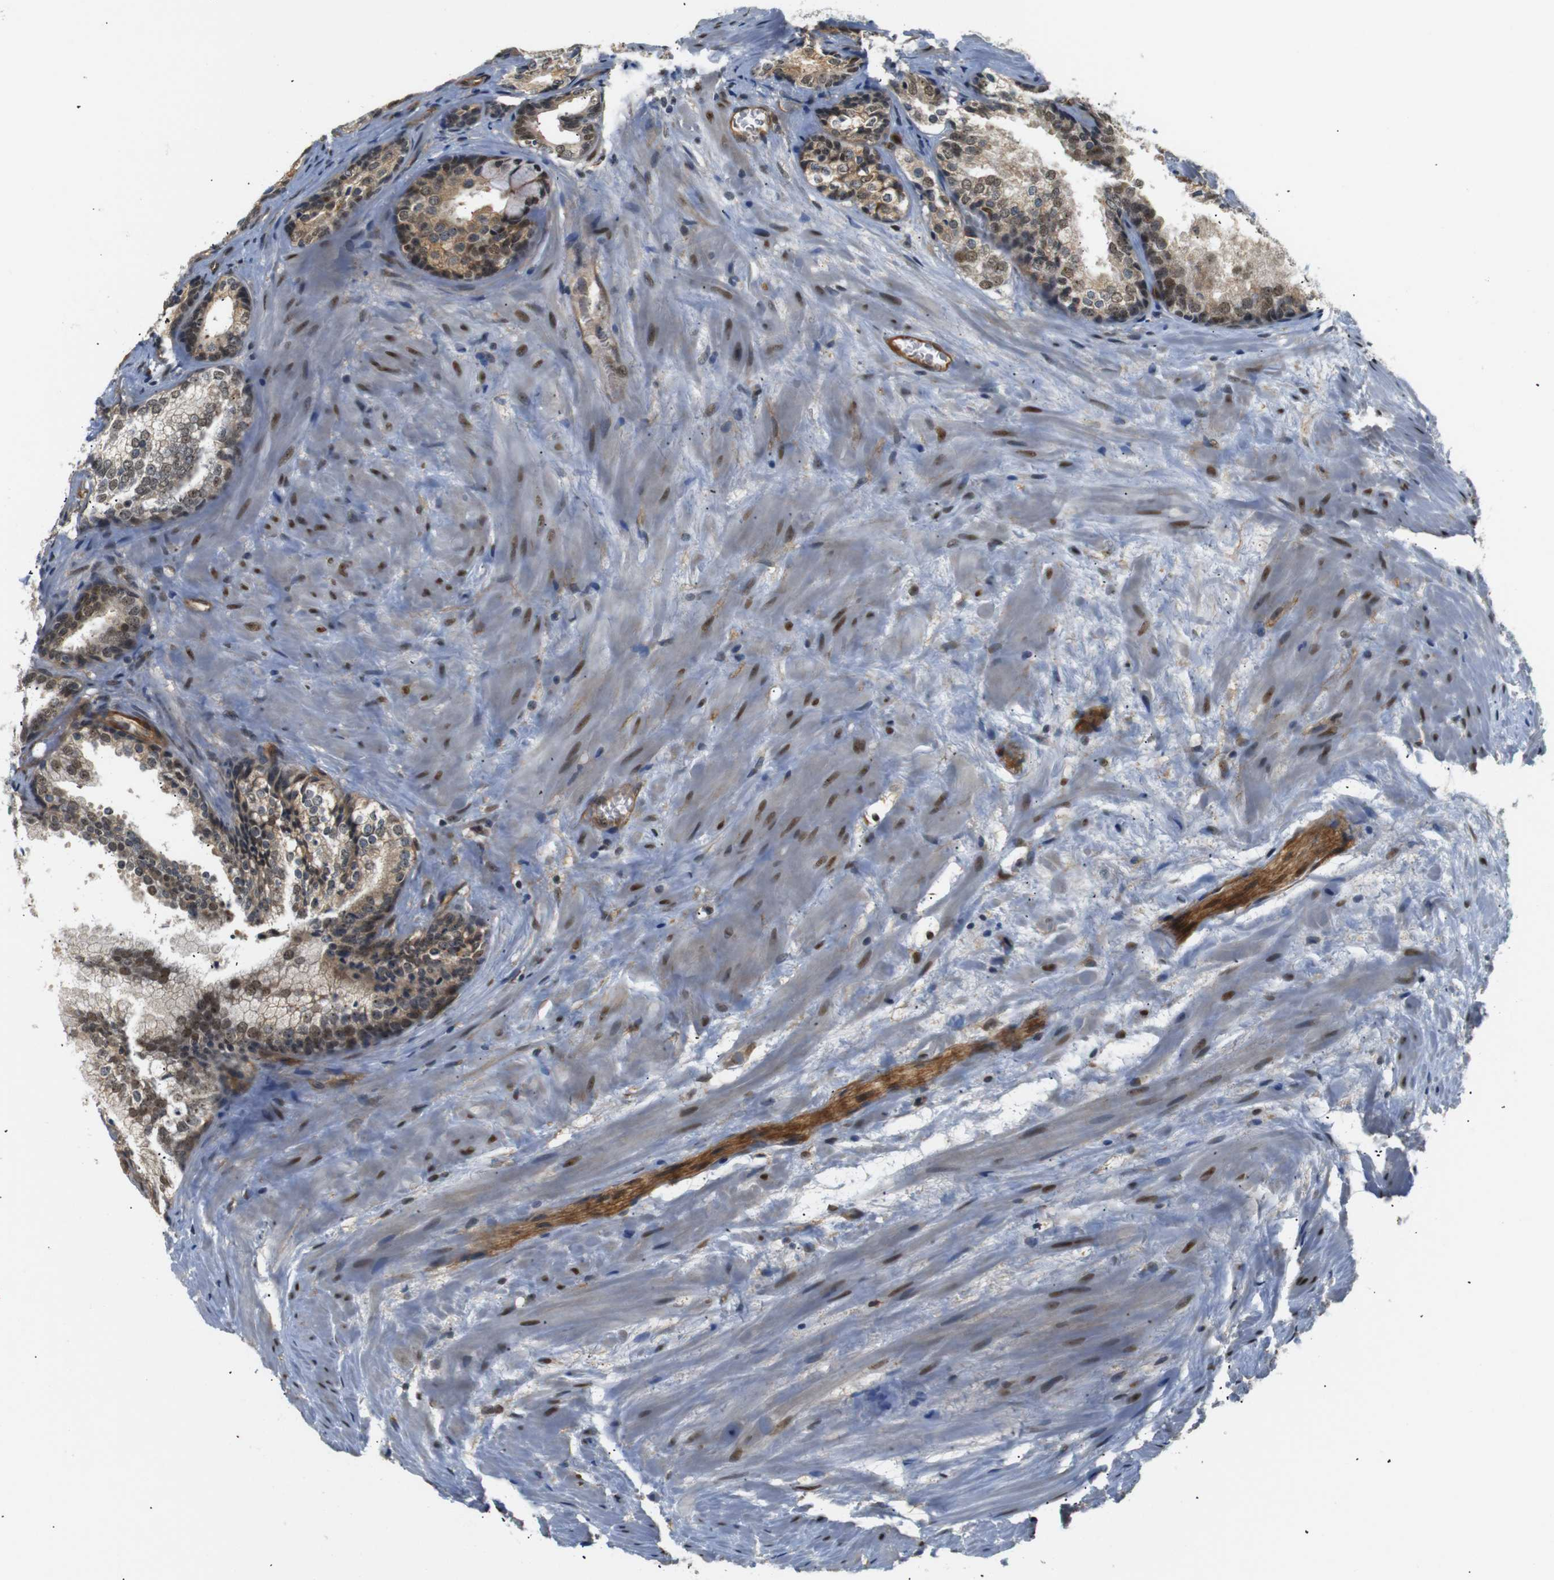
{"staining": {"intensity": "moderate", "quantity": "25%-75%", "location": "cytoplasmic/membranous,nuclear"}, "tissue": "prostate cancer", "cell_type": "Tumor cells", "image_type": "cancer", "snomed": [{"axis": "morphology", "description": "Adenocarcinoma, High grade"}, {"axis": "topography", "description": "Prostate"}], "caption": "Tumor cells reveal medium levels of moderate cytoplasmic/membranous and nuclear staining in about 25%-75% of cells in prostate cancer (adenocarcinoma (high-grade)).", "gene": "PARN", "patient": {"sex": "male", "age": 70}}